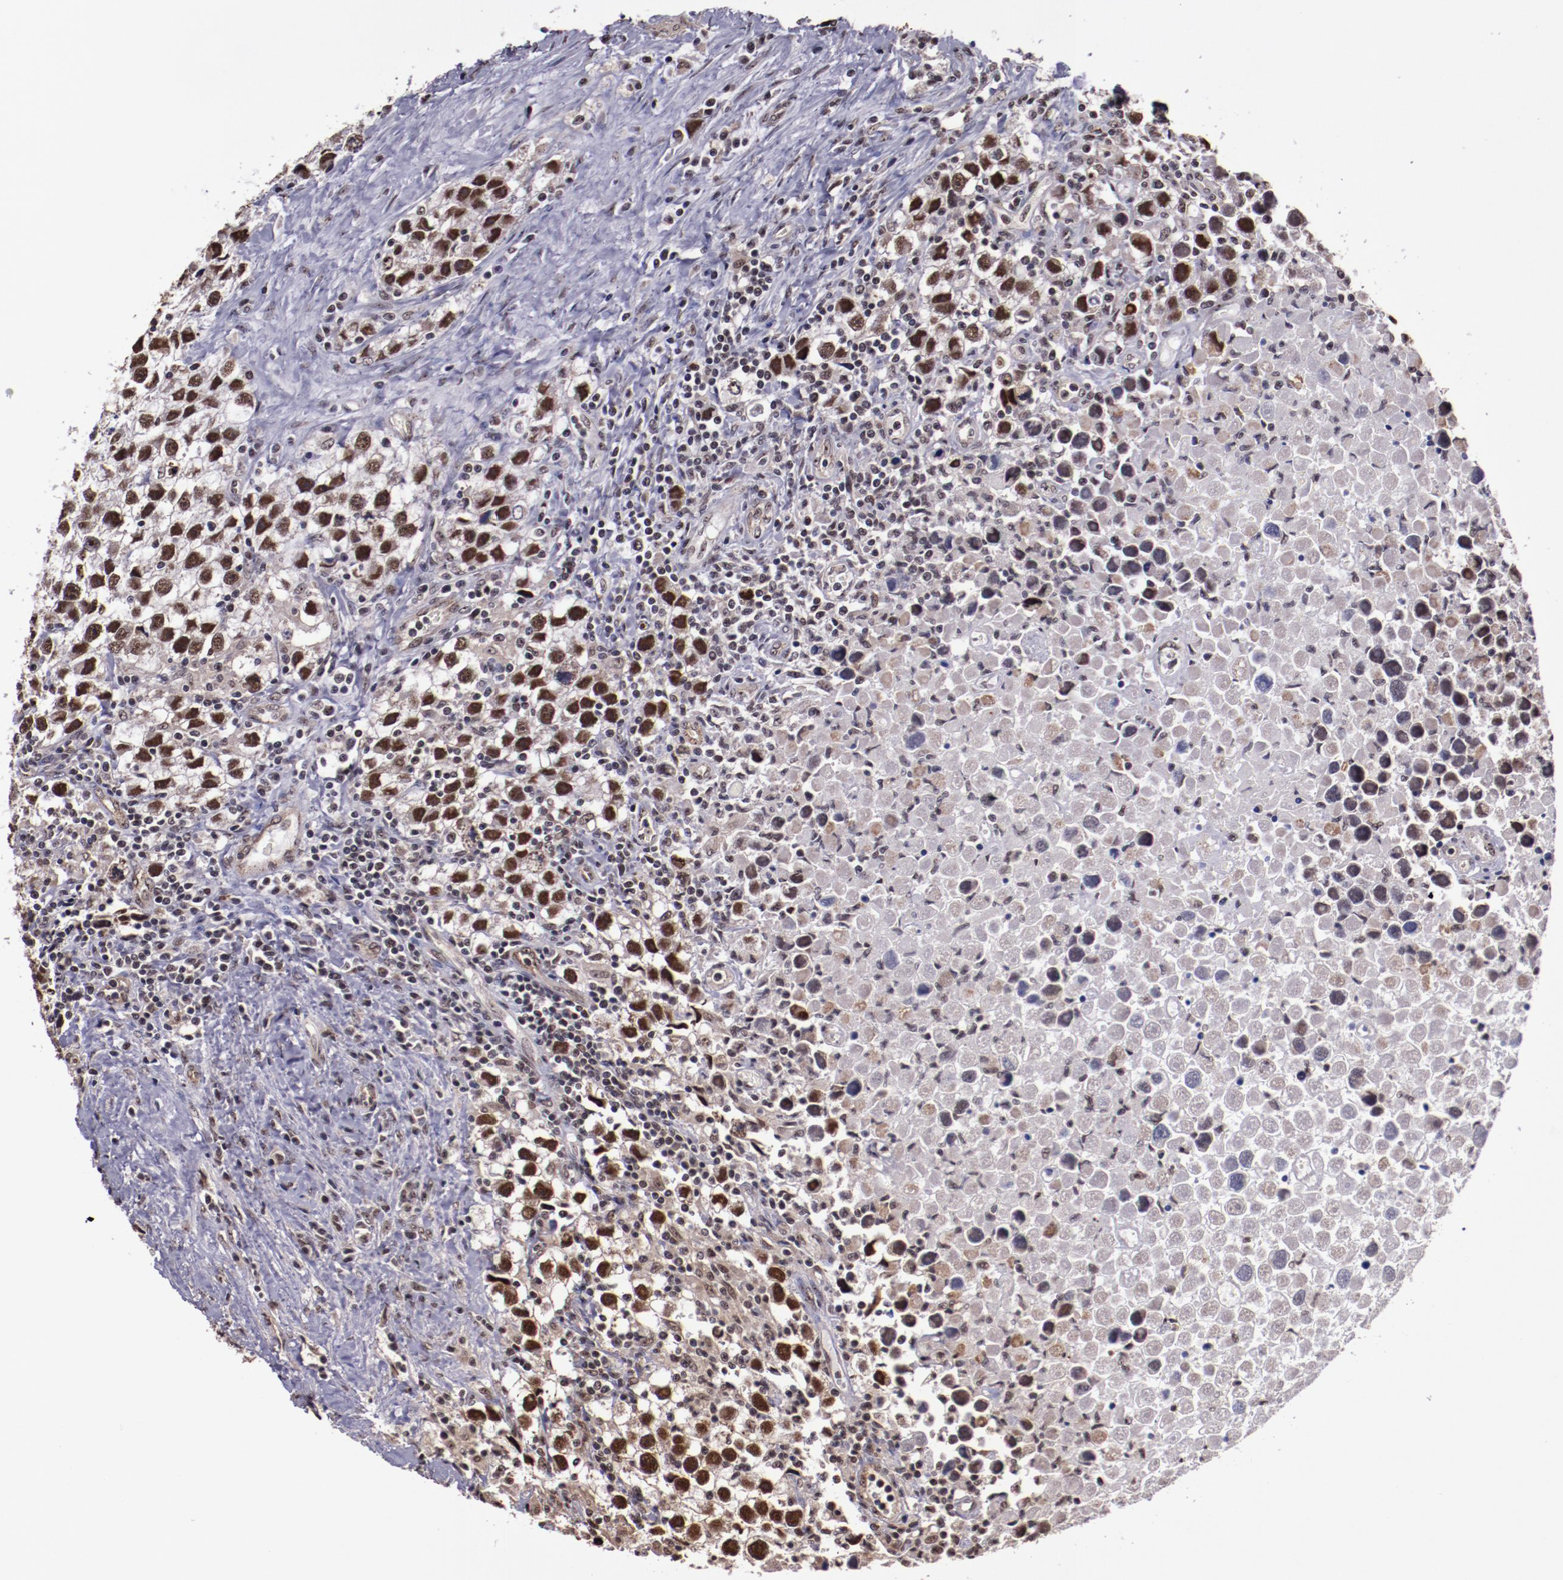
{"staining": {"intensity": "strong", "quantity": ">75%", "location": "cytoplasmic/membranous,nuclear"}, "tissue": "testis cancer", "cell_type": "Tumor cells", "image_type": "cancer", "snomed": [{"axis": "morphology", "description": "Seminoma, NOS"}, {"axis": "topography", "description": "Testis"}], "caption": "Testis cancer stained for a protein displays strong cytoplasmic/membranous and nuclear positivity in tumor cells.", "gene": "CECR2", "patient": {"sex": "male", "age": 43}}